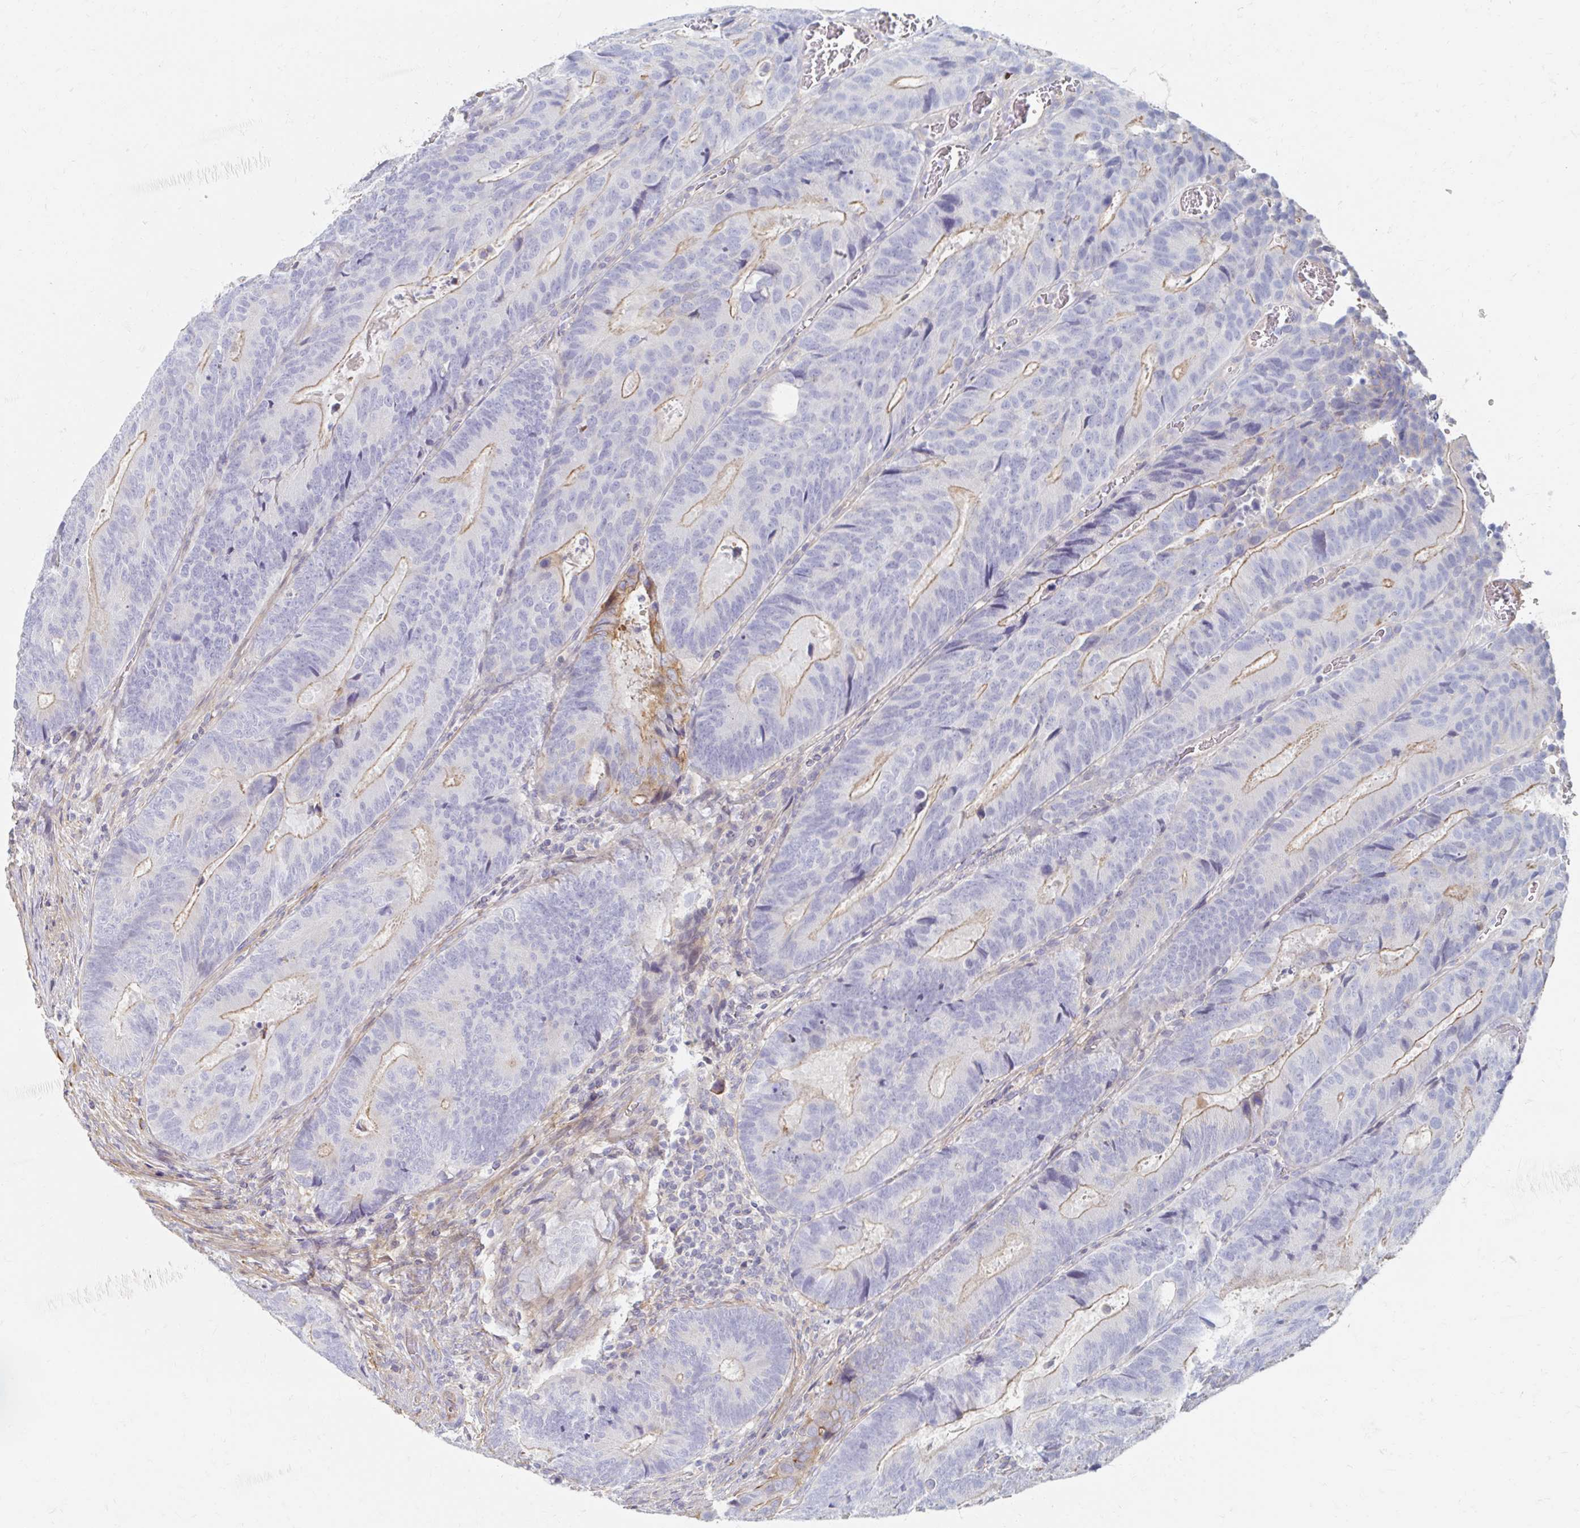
{"staining": {"intensity": "weak", "quantity": "<25%", "location": "cytoplasmic/membranous"}, "tissue": "colorectal cancer", "cell_type": "Tumor cells", "image_type": "cancer", "snomed": [{"axis": "morphology", "description": "Adenocarcinoma, NOS"}, {"axis": "topography", "description": "Colon"}], "caption": "High magnification brightfield microscopy of colorectal adenocarcinoma stained with DAB (brown) and counterstained with hematoxylin (blue): tumor cells show no significant expression.", "gene": "MYLK2", "patient": {"sex": "female", "age": 48}}